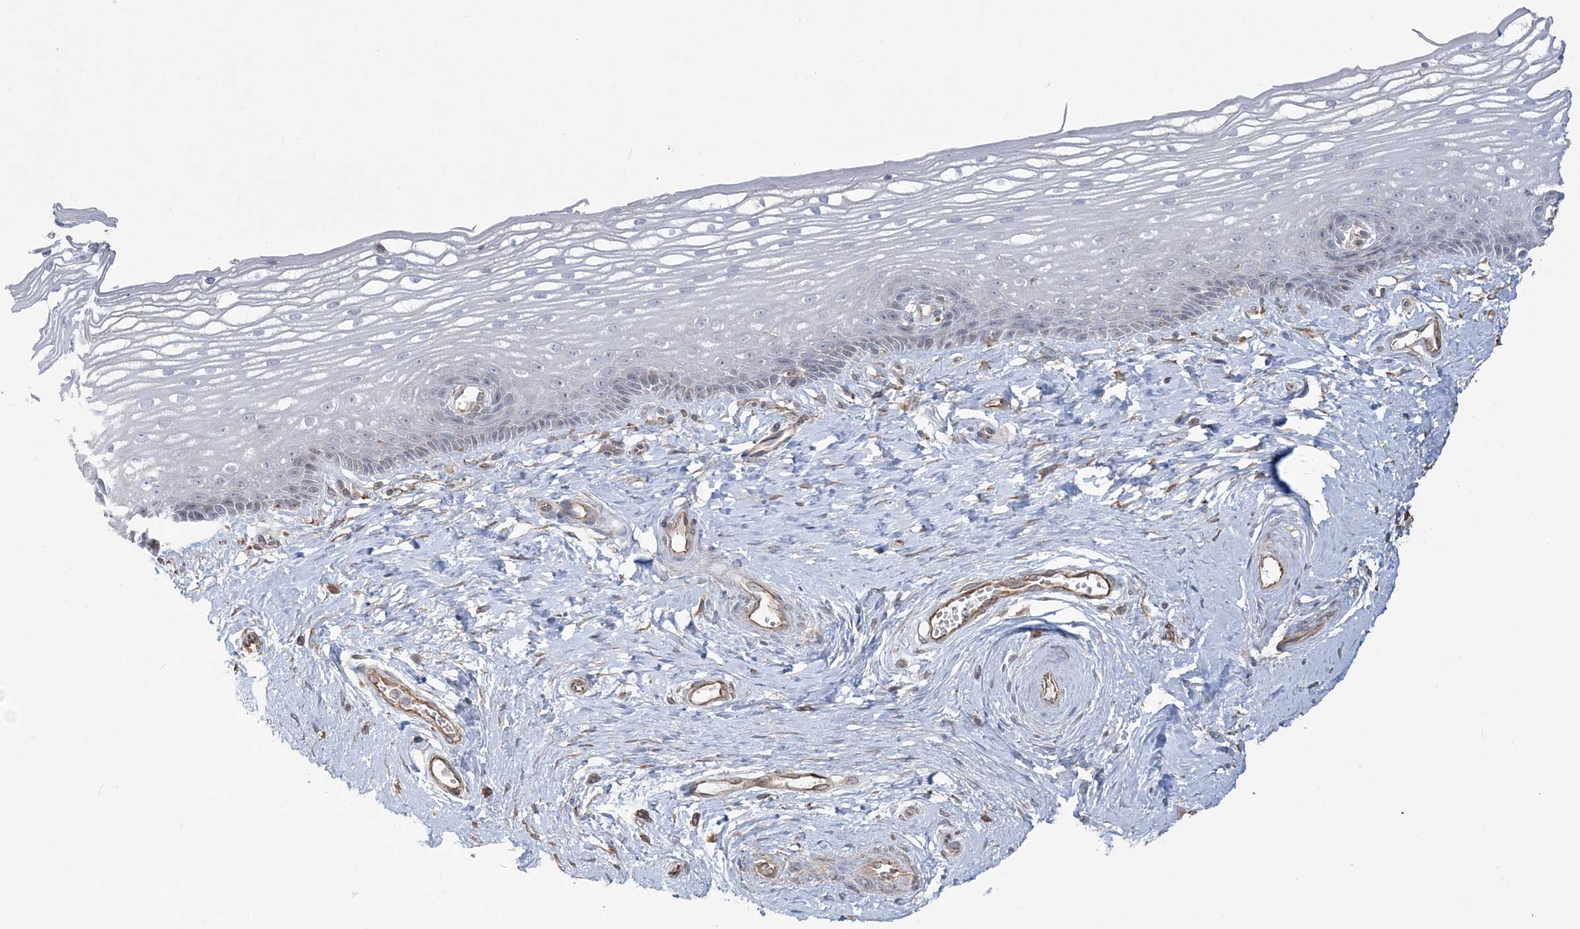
{"staining": {"intensity": "negative", "quantity": "none", "location": "none"}, "tissue": "vagina", "cell_type": "Squamous epithelial cells", "image_type": "normal", "snomed": [{"axis": "morphology", "description": "Normal tissue, NOS"}, {"axis": "topography", "description": "Vagina"}], "caption": "Immunohistochemistry micrograph of benign vagina: human vagina stained with DAB reveals no significant protein staining in squamous epithelial cells.", "gene": "ZNF821", "patient": {"sex": "female", "age": 46}}